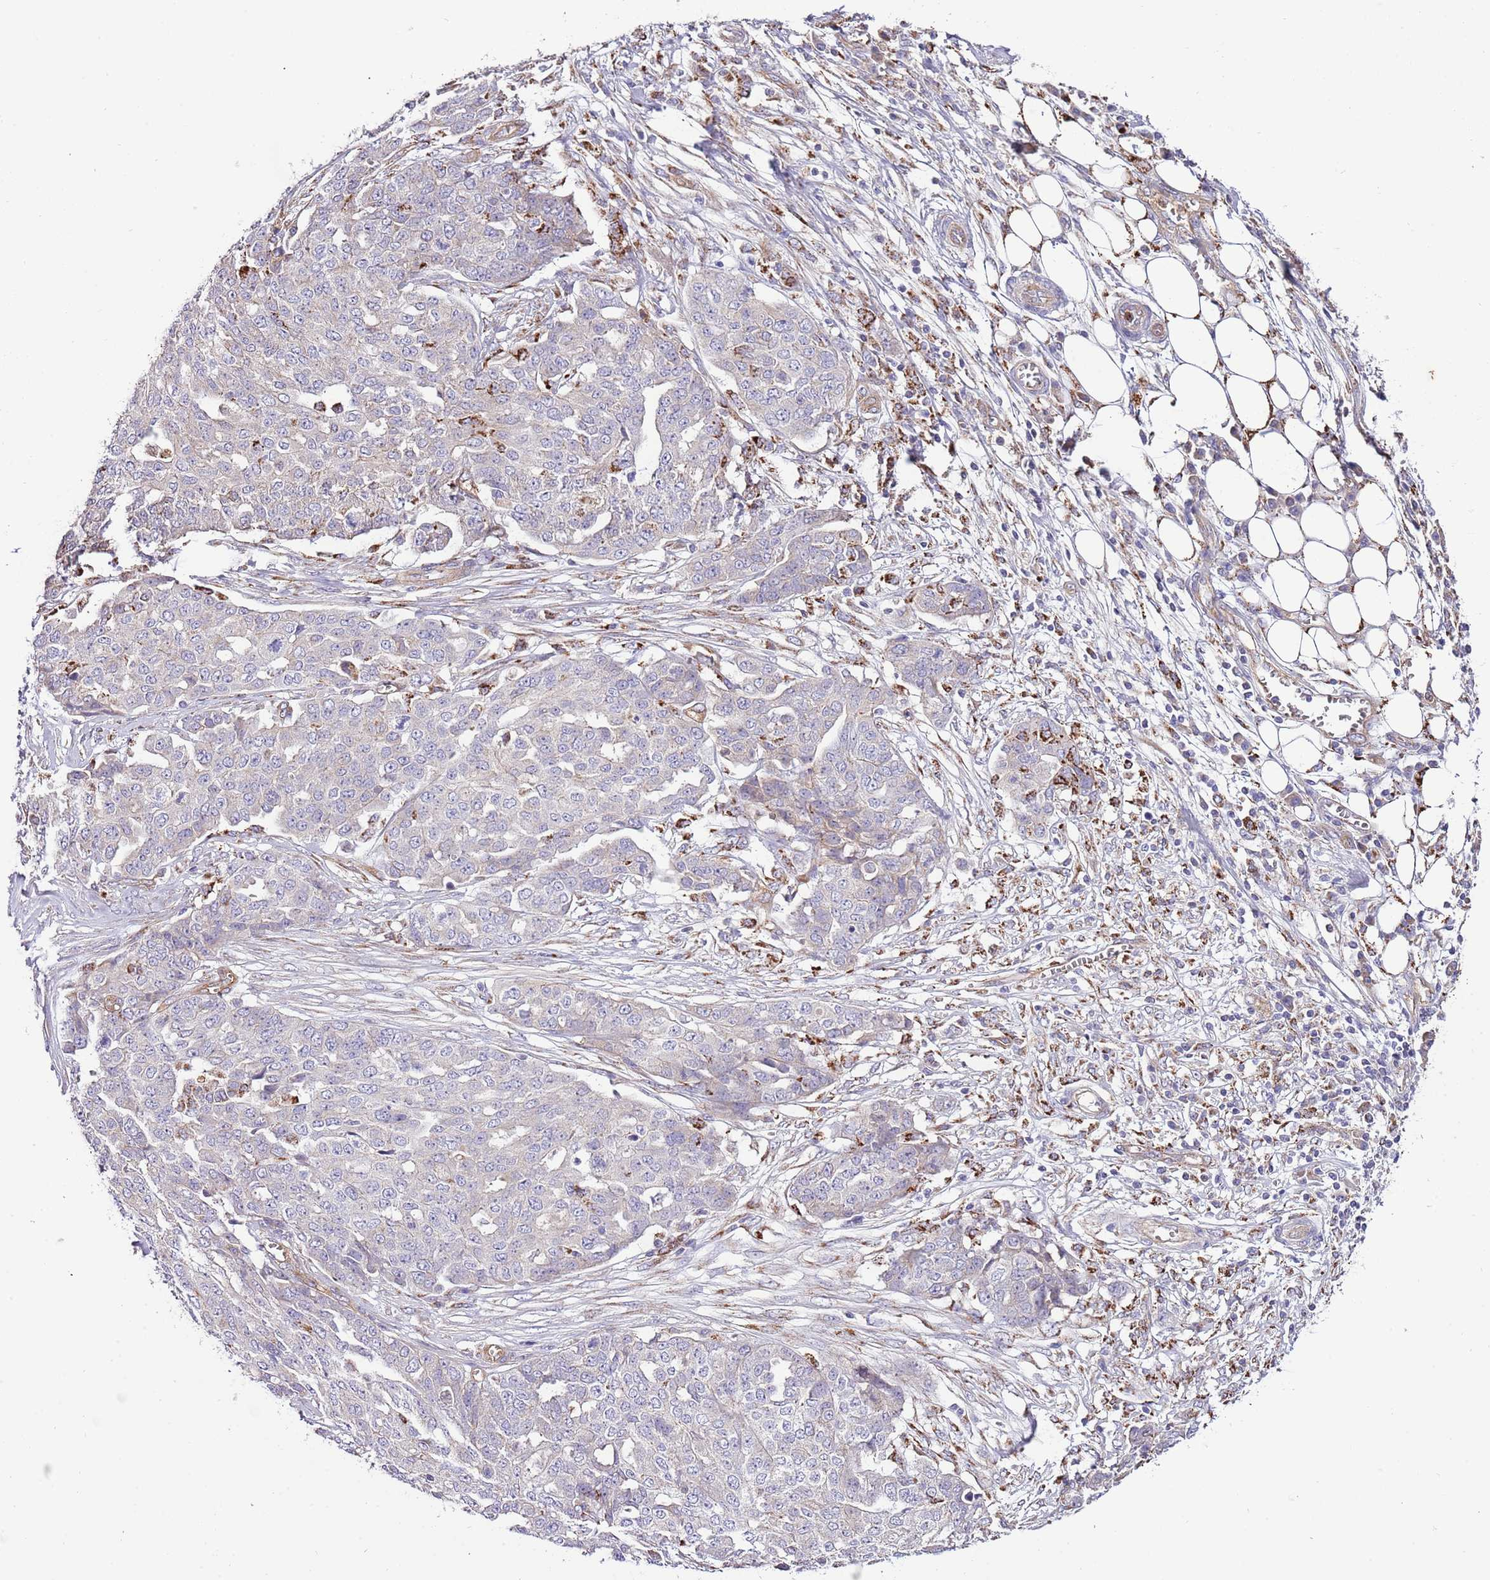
{"staining": {"intensity": "negative", "quantity": "none", "location": "none"}, "tissue": "ovarian cancer", "cell_type": "Tumor cells", "image_type": "cancer", "snomed": [{"axis": "morphology", "description": "Cystadenocarcinoma, serous, NOS"}, {"axis": "topography", "description": "Soft tissue"}, {"axis": "topography", "description": "Ovary"}], "caption": "The IHC micrograph has no significant positivity in tumor cells of ovarian serous cystadenocarcinoma tissue.", "gene": "DOCK6", "patient": {"sex": "female", "age": 57}}